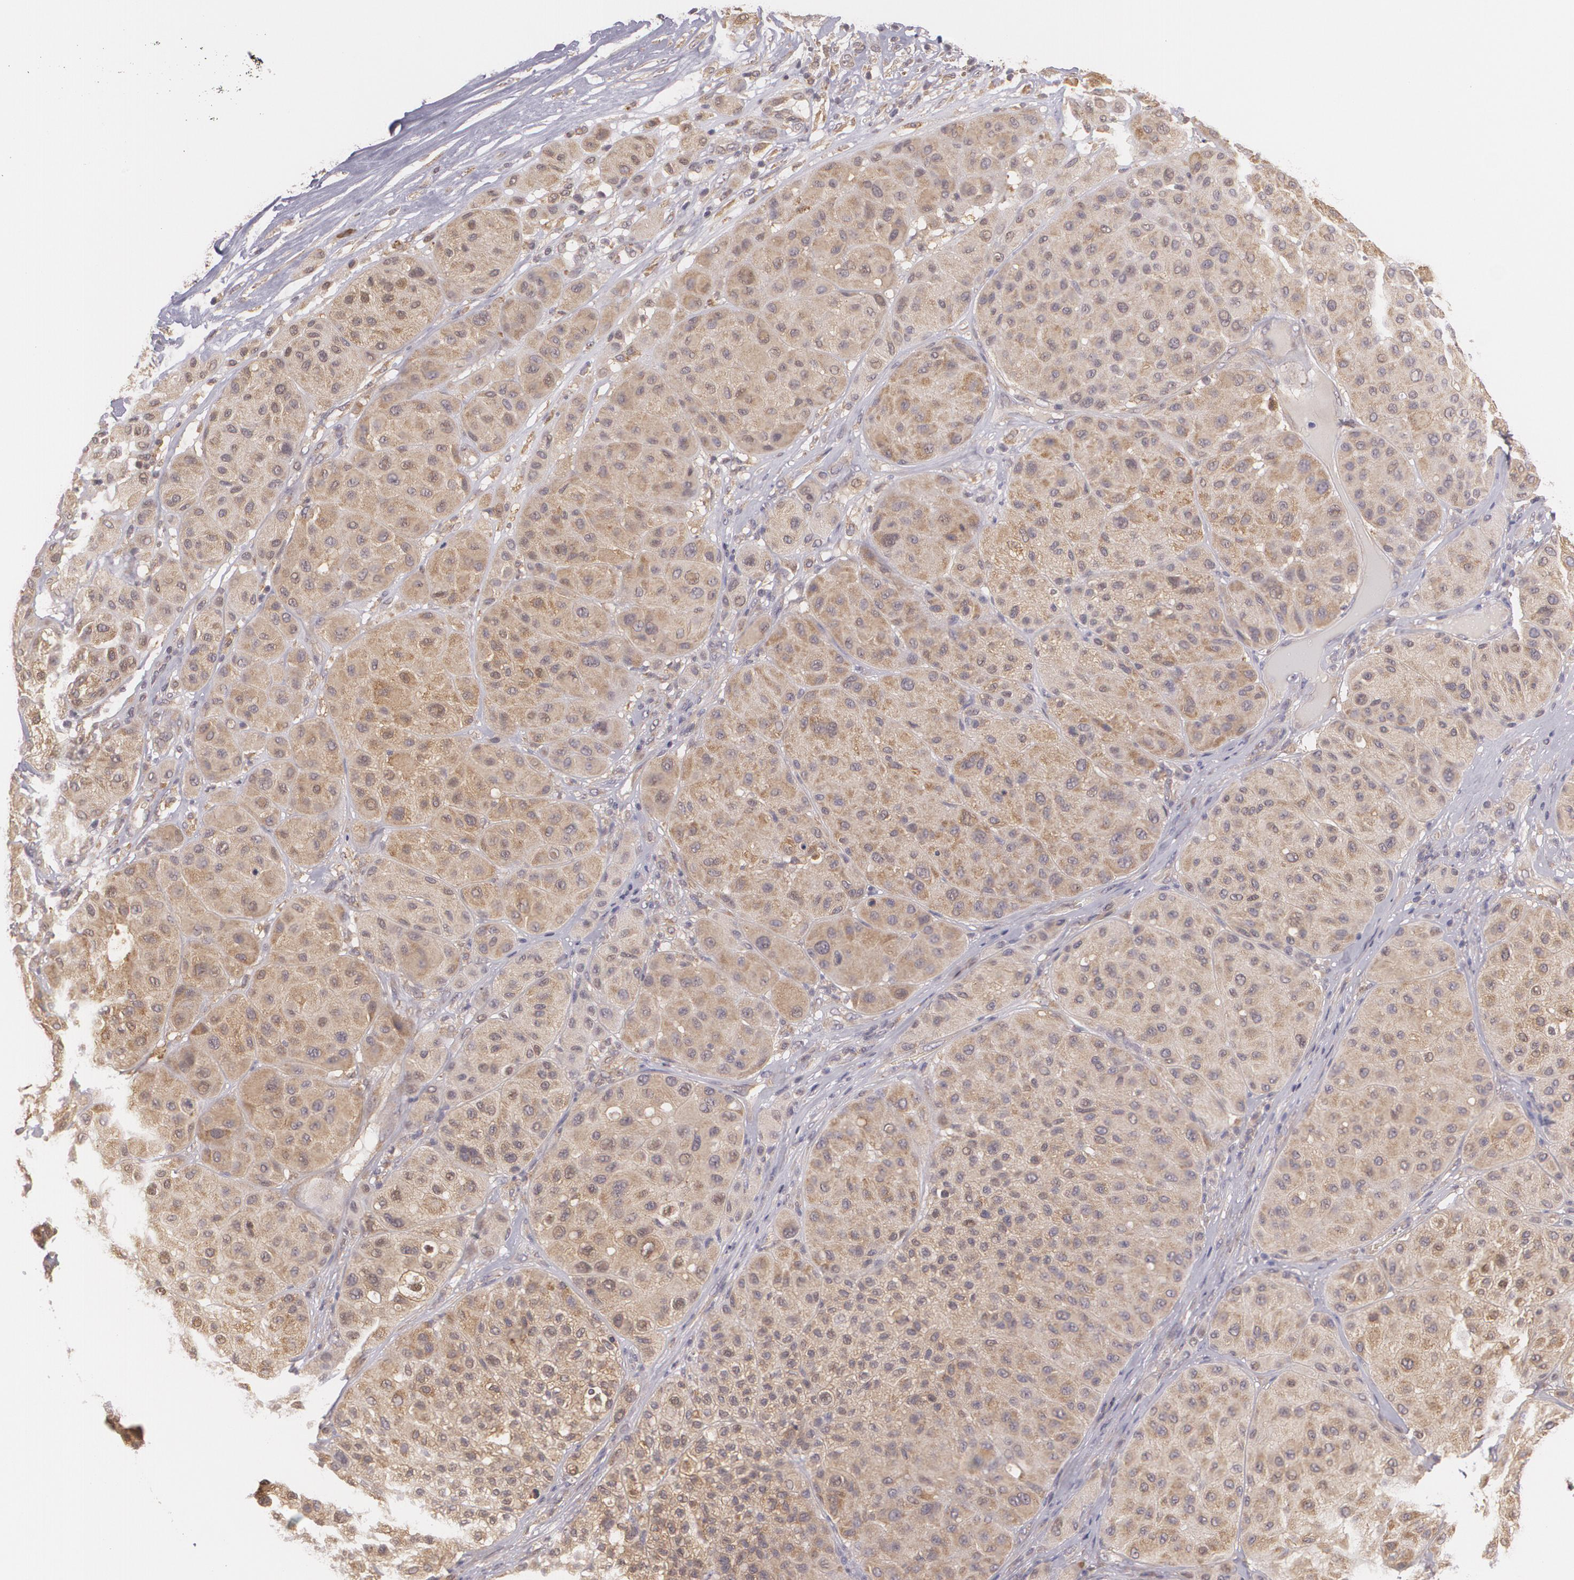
{"staining": {"intensity": "weak", "quantity": ">75%", "location": "cytoplasmic/membranous"}, "tissue": "melanoma", "cell_type": "Tumor cells", "image_type": "cancer", "snomed": [{"axis": "morphology", "description": "Normal tissue, NOS"}, {"axis": "morphology", "description": "Malignant melanoma, Metastatic site"}, {"axis": "topography", "description": "Skin"}], "caption": "Melanoma stained with immunohistochemistry reveals weak cytoplasmic/membranous expression in approximately >75% of tumor cells. (Brightfield microscopy of DAB IHC at high magnification).", "gene": "CCL17", "patient": {"sex": "male", "age": 41}}